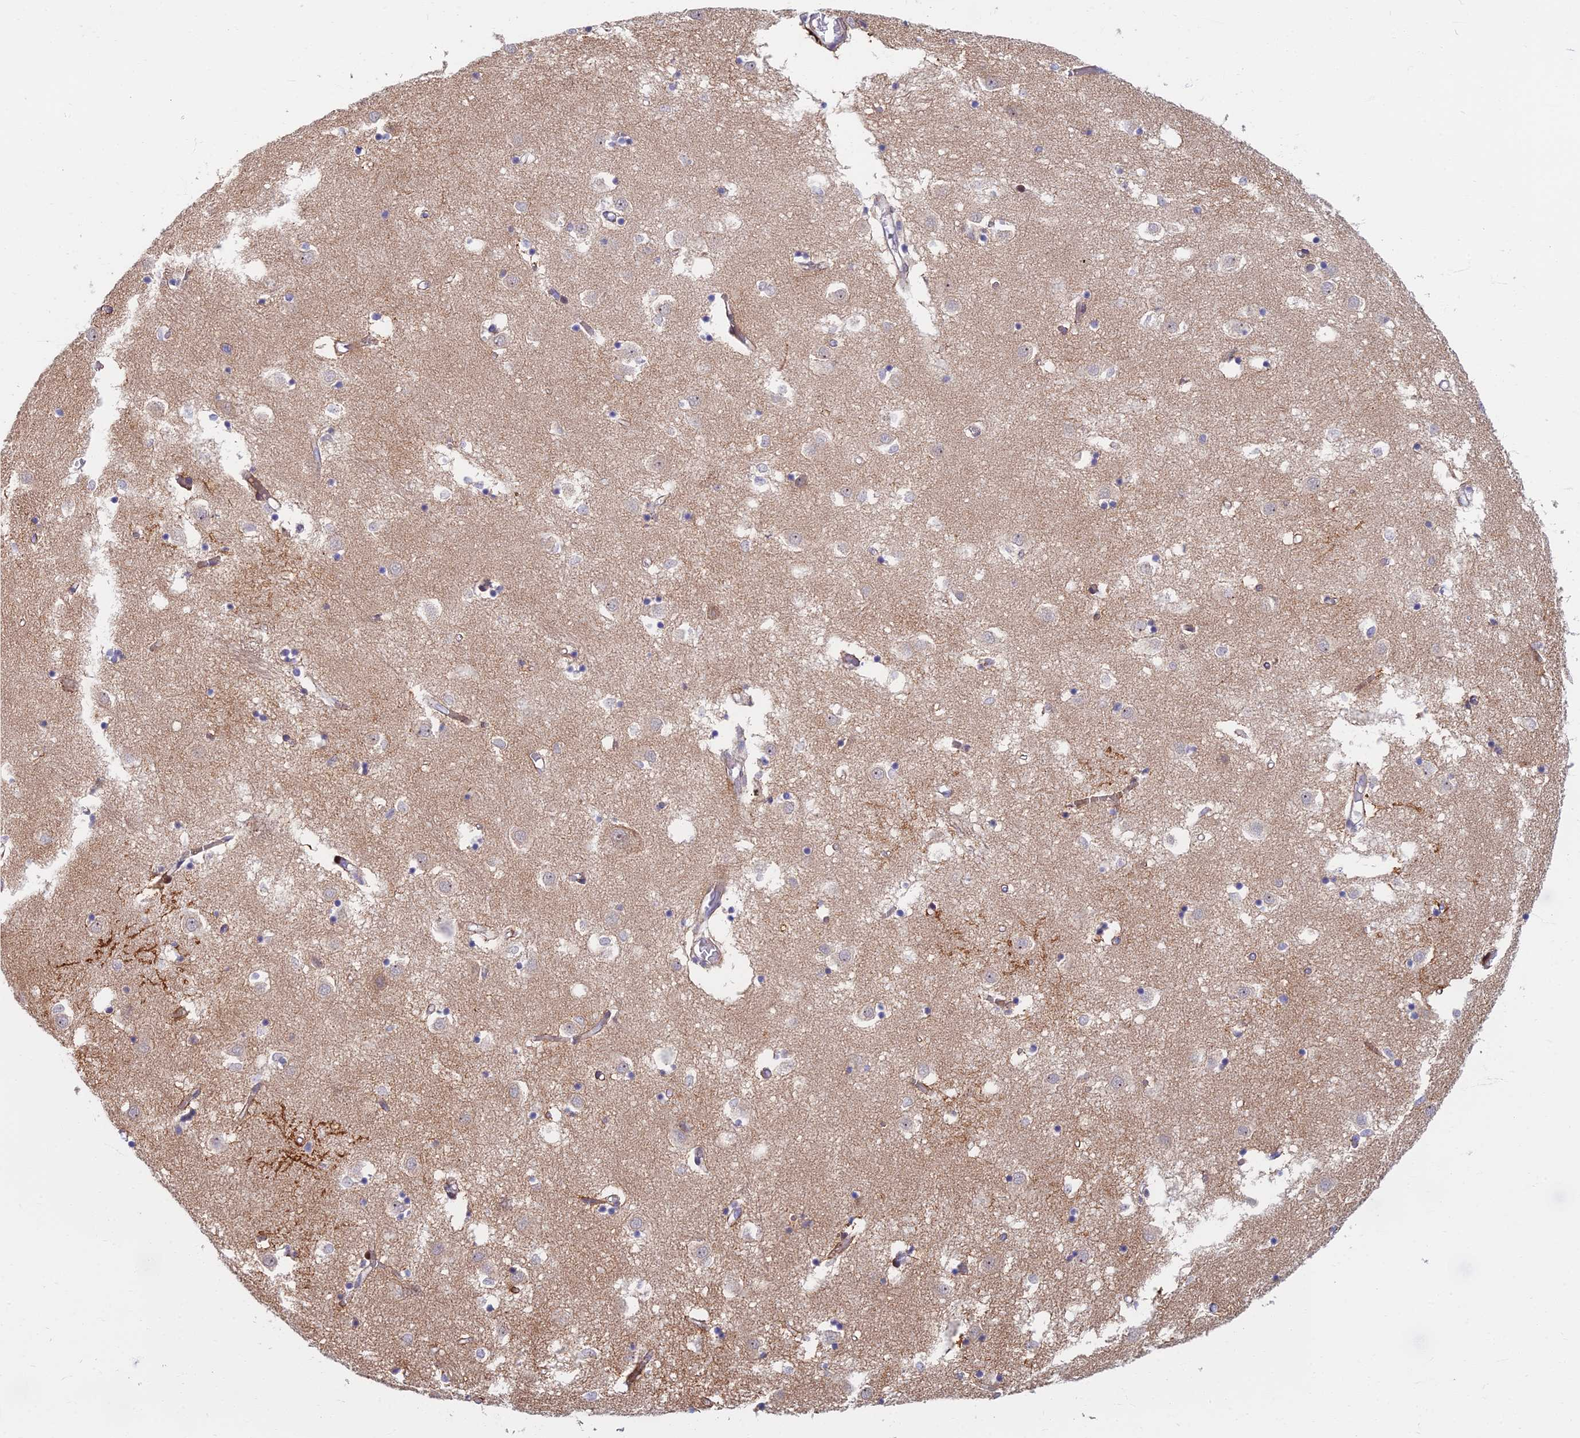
{"staining": {"intensity": "moderate", "quantity": "<25%", "location": "cytoplasmic/membranous"}, "tissue": "caudate", "cell_type": "Glial cells", "image_type": "normal", "snomed": [{"axis": "morphology", "description": "Normal tissue, NOS"}, {"axis": "topography", "description": "Lateral ventricle wall"}], "caption": "Protein expression analysis of benign caudate reveals moderate cytoplasmic/membranous expression in approximately <25% of glial cells.", "gene": "C15orf40", "patient": {"sex": "male", "age": 70}}